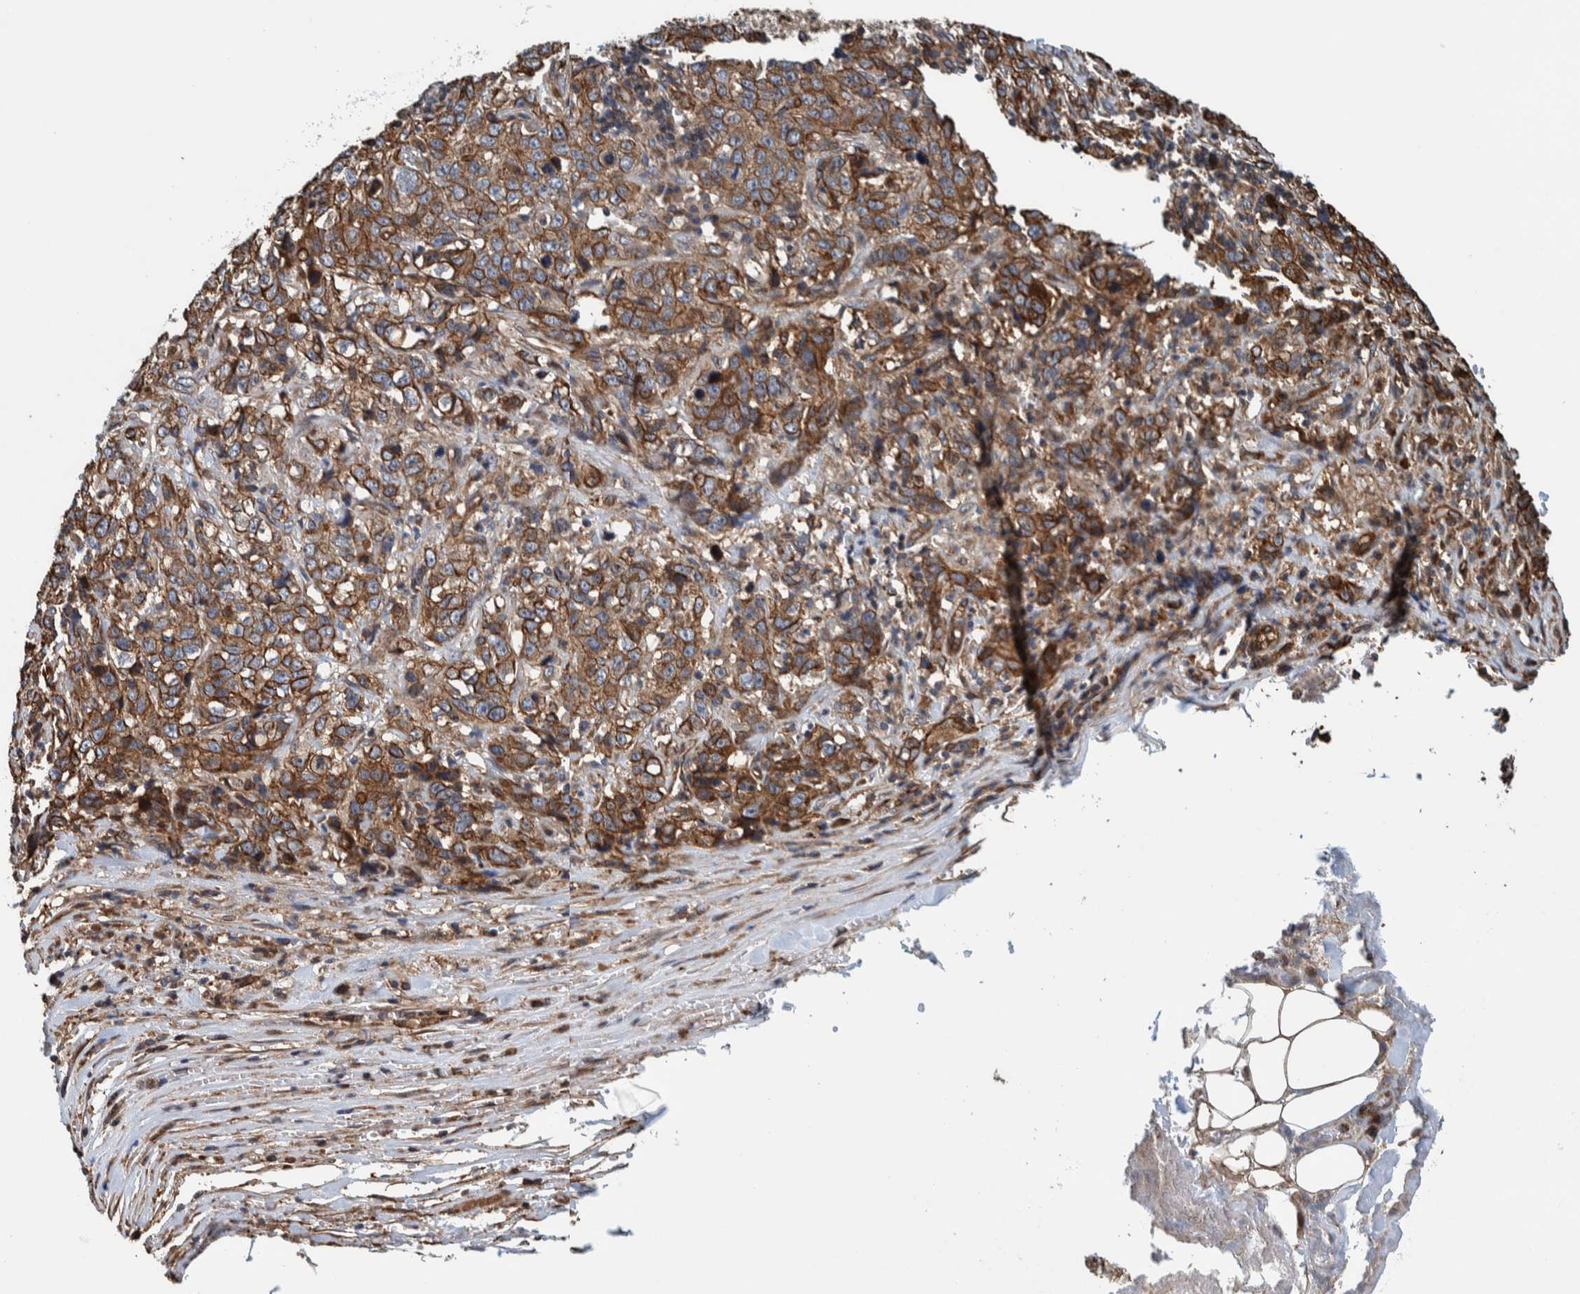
{"staining": {"intensity": "moderate", "quantity": ">75%", "location": "cytoplasmic/membranous"}, "tissue": "stomach cancer", "cell_type": "Tumor cells", "image_type": "cancer", "snomed": [{"axis": "morphology", "description": "Adenocarcinoma, NOS"}, {"axis": "topography", "description": "Stomach"}], "caption": "High-magnification brightfield microscopy of adenocarcinoma (stomach) stained with DAB (brown) and counterstained with hematoxylin (blue). tumor cells exhibit moderate cytoplasmic/membranous staining is seen in about>75% of cells. Nuclei are stained in blue.", "gene": "PKD1L1", "patient": {"sex": "male", "age": 48}}